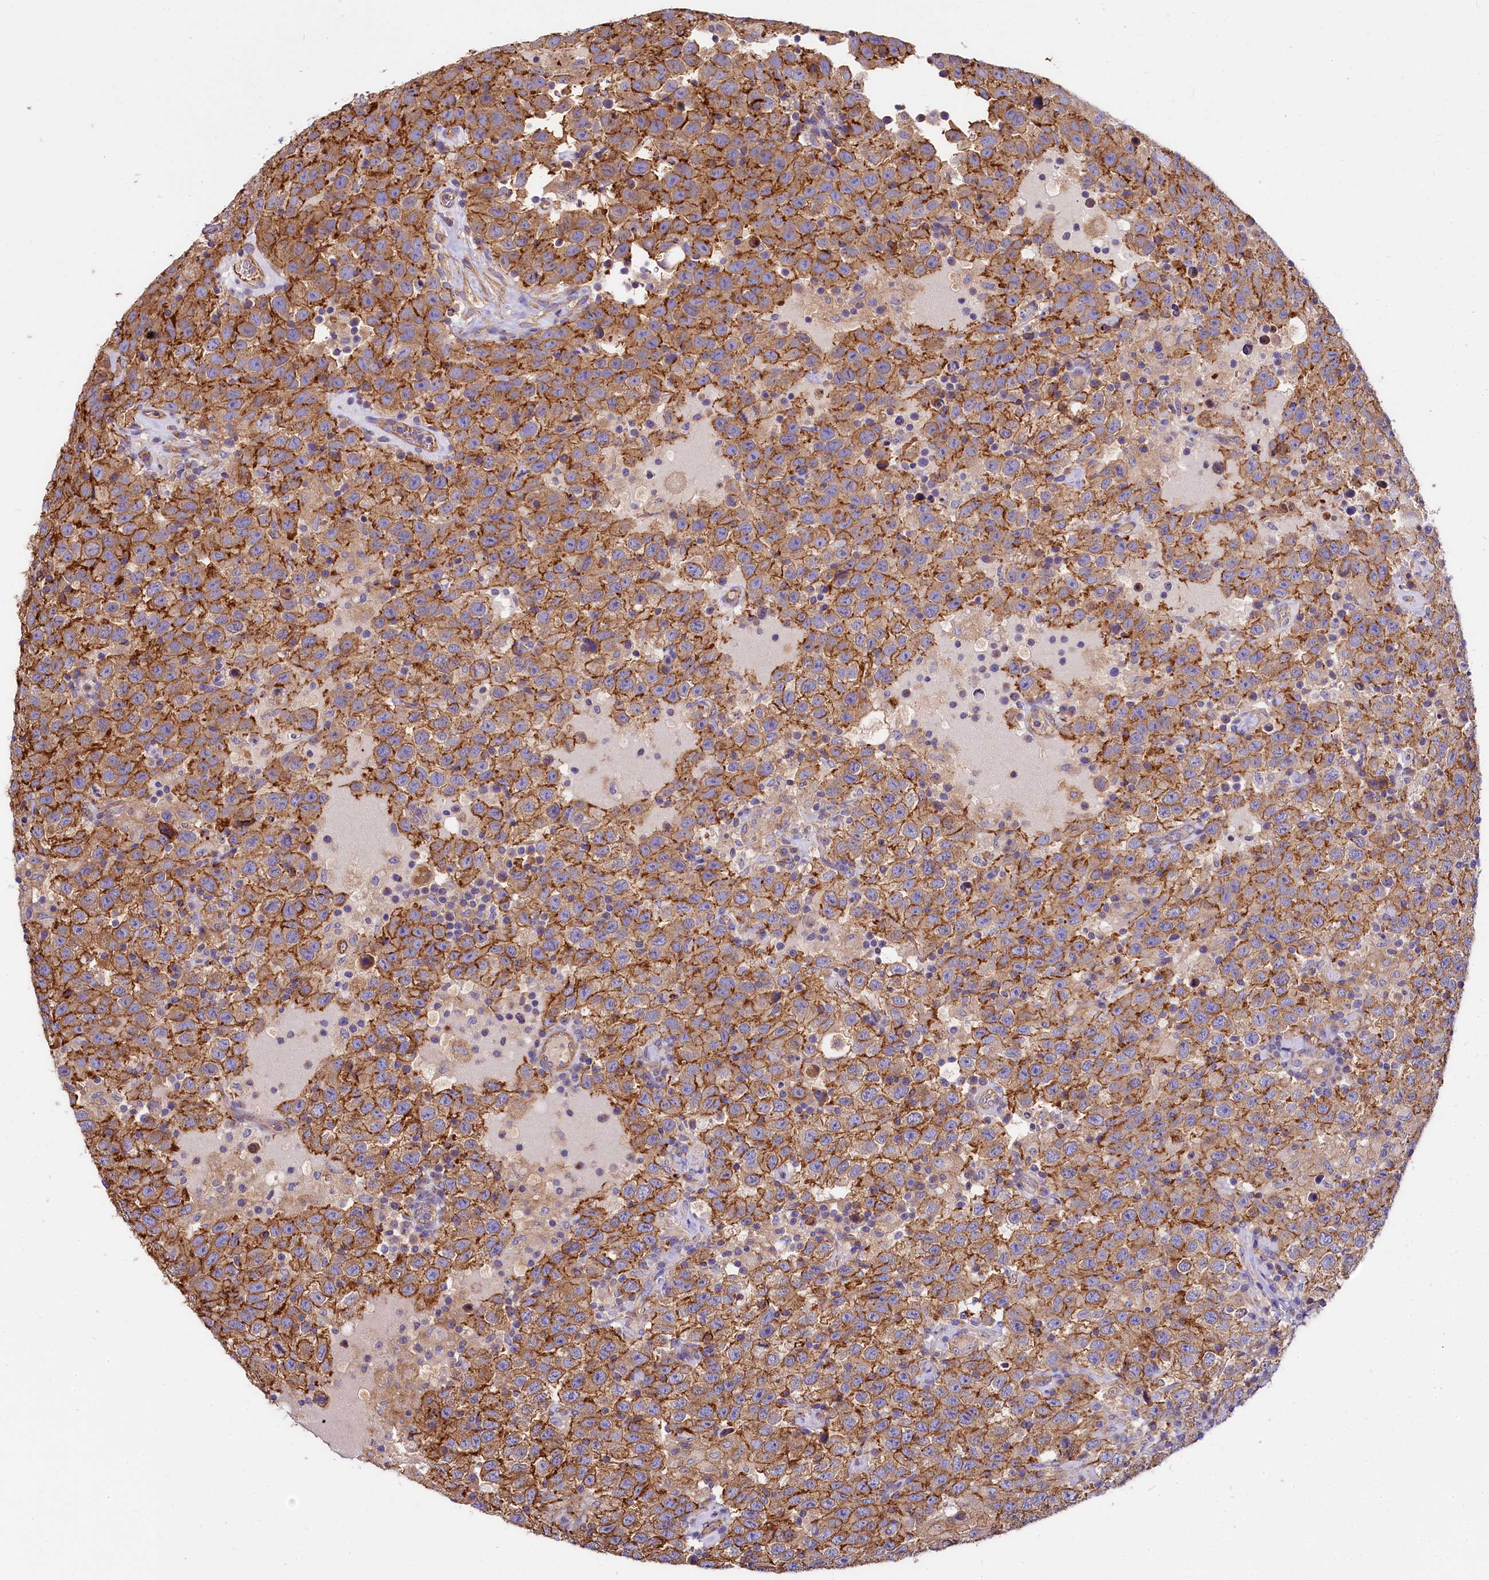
{"staining": {"intensity": "moderate", "quantity": ">75%", "location": "cytoplasmic/membranous"}, "tissue": "testis cancer", "cell_type": "Tumor cells", "image_type": "cancer", "snomed": [{"axis": "morphology", "description": "Seminoma, NOS"}, {"axis": "topography", "description": "Testis"}], "caption": "Immunohistochemical staining of testis seminoma demonstrates medium levels of moderate cytoplasmic/membranous protein positivity in about >75% of tumor cells.", "gene": "FCHSD2", "patient": {"sex": "male", "age": 41}}